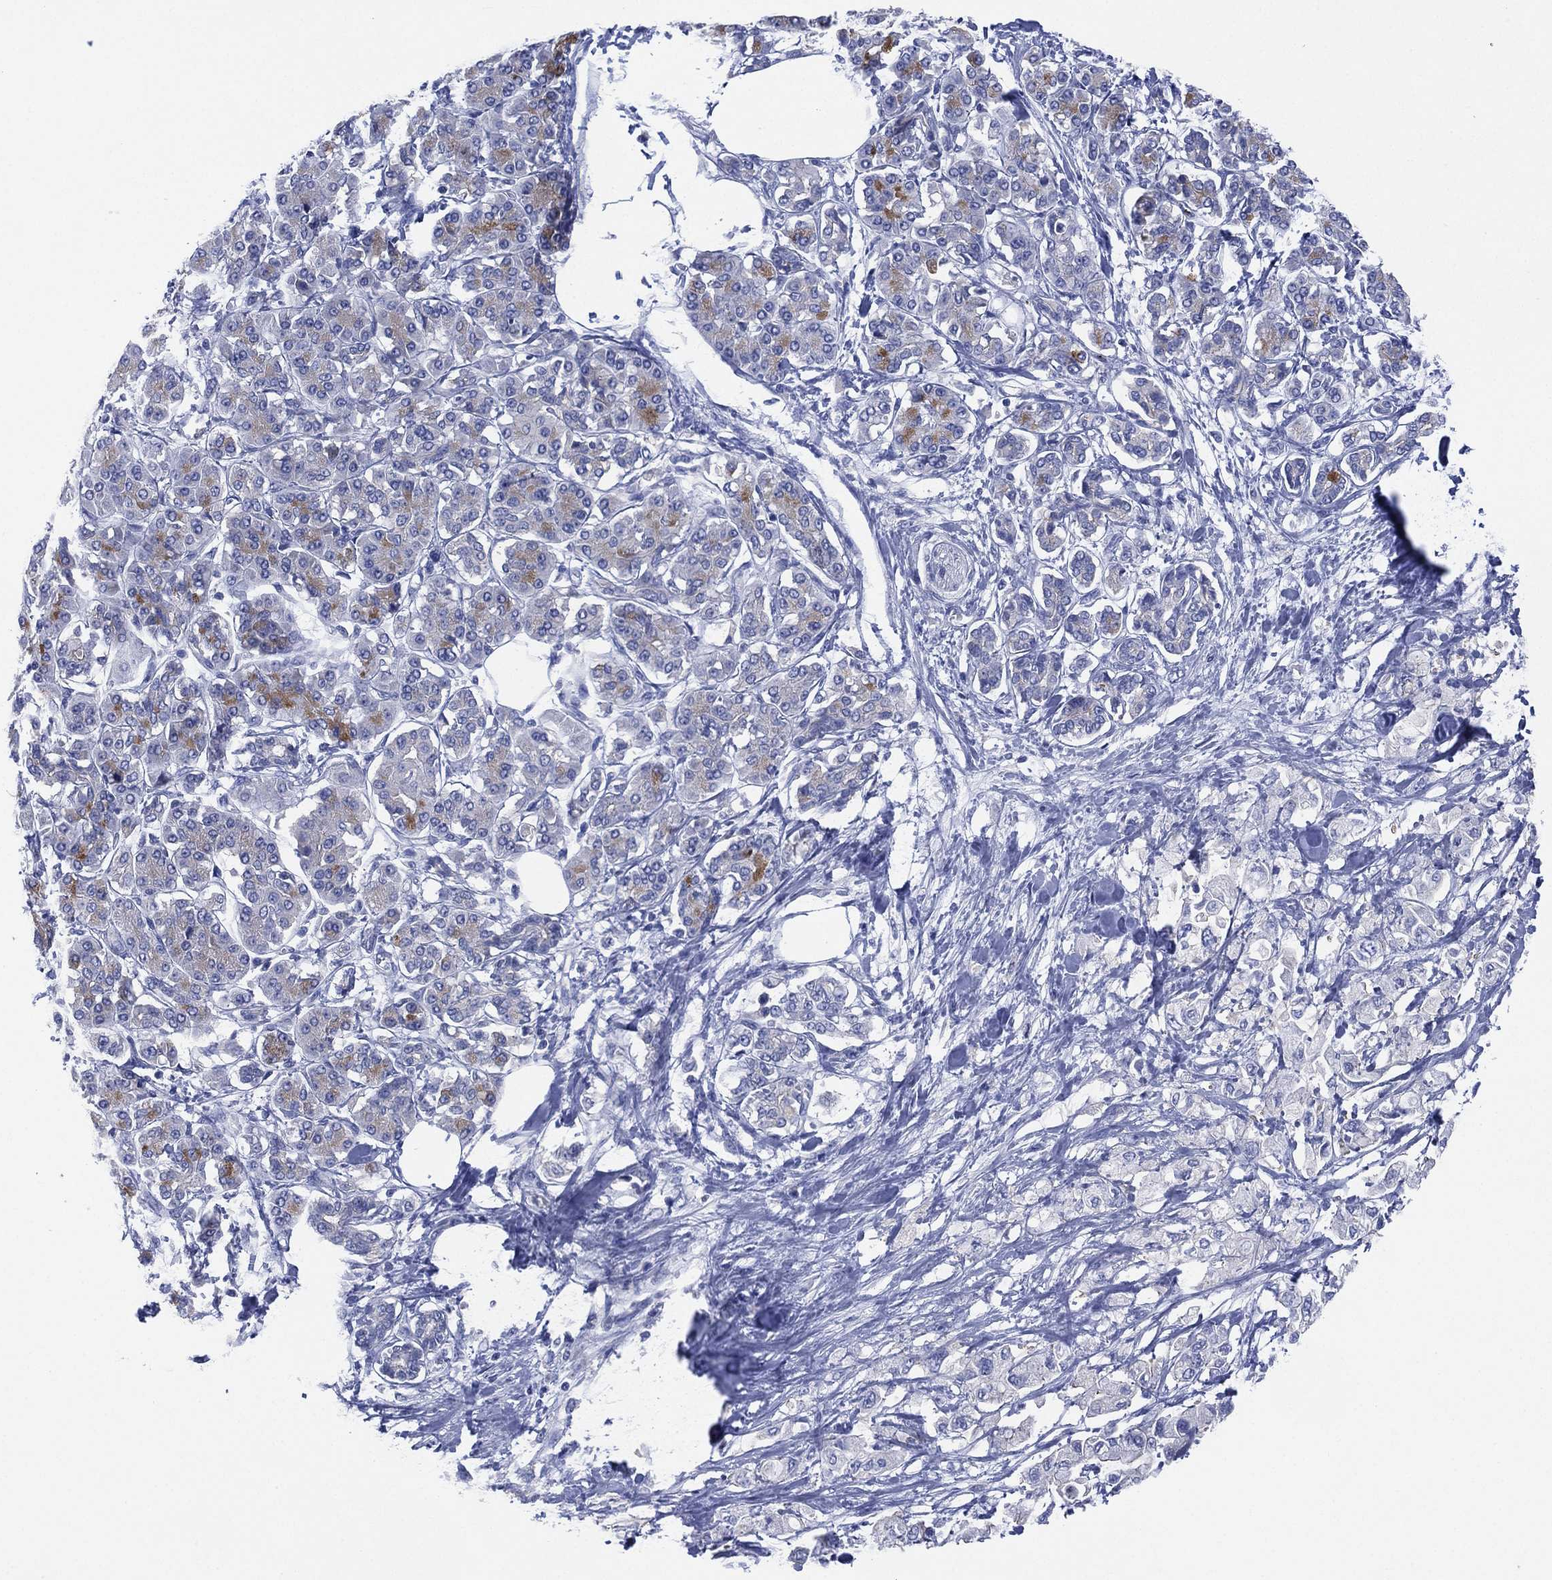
{"staining": {"intensity": "moderate", "quantity": "<25%", "location": "cytoplasmic/membranous"}, "tissue": "pancreatic cancer", "cell_type": "Tumor cells", "image_type": "cancer", "snomed": [{"axis": "morphology", "description": "Adenocarcinoma, NOS"}, {"axis": "topography", "description": "Pancreas"}], "caption": "Pancreatic cancer (adenocarcinoma) stained for a protein displays moderate cytoplasmic/membranous positivity in tumor cells. The protein is shown in brown color, while the nuclei are stained blue.", "gene": "CHRNA3", "patient": {"sex": "female", "age": 56}}